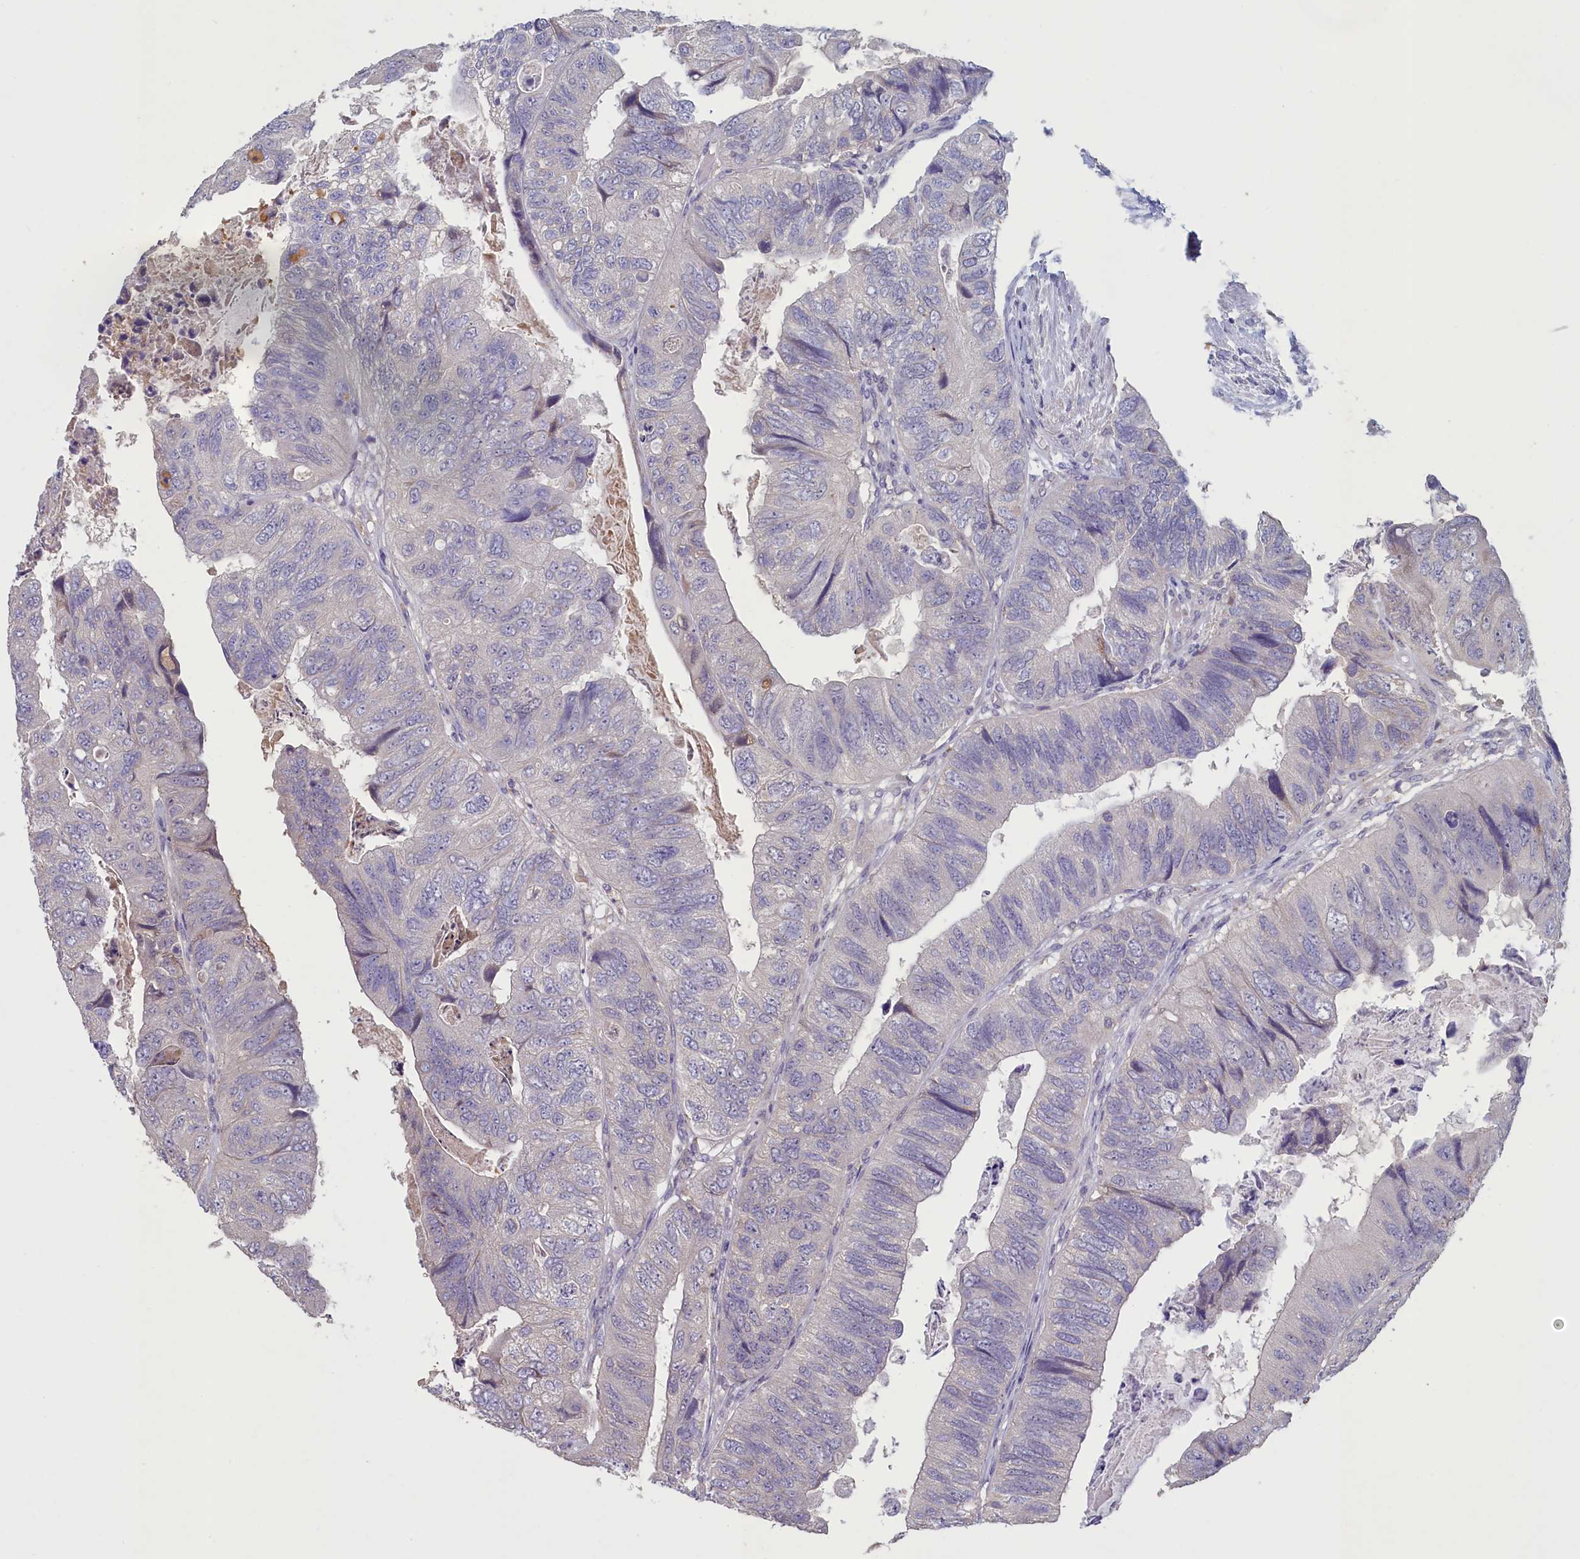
{"staining": {"intensity": "negative", "quantity": "none", "location": "none"}, "tissue": "colorectal cancer", "cell_type": "Tumor cells", "image_type": "cancer", "snomed": [{"axis": "morphology", "description": "Adenocarcinoma, NOS"}, {"axis": "topography", "description": "Rectum"}], "caption": "Tumor cells are negative for brown protein staining in colorectal adenocarcinoma.", "gene": "ATF7IP2", "patient": {"sex": "male", "age": 63}}